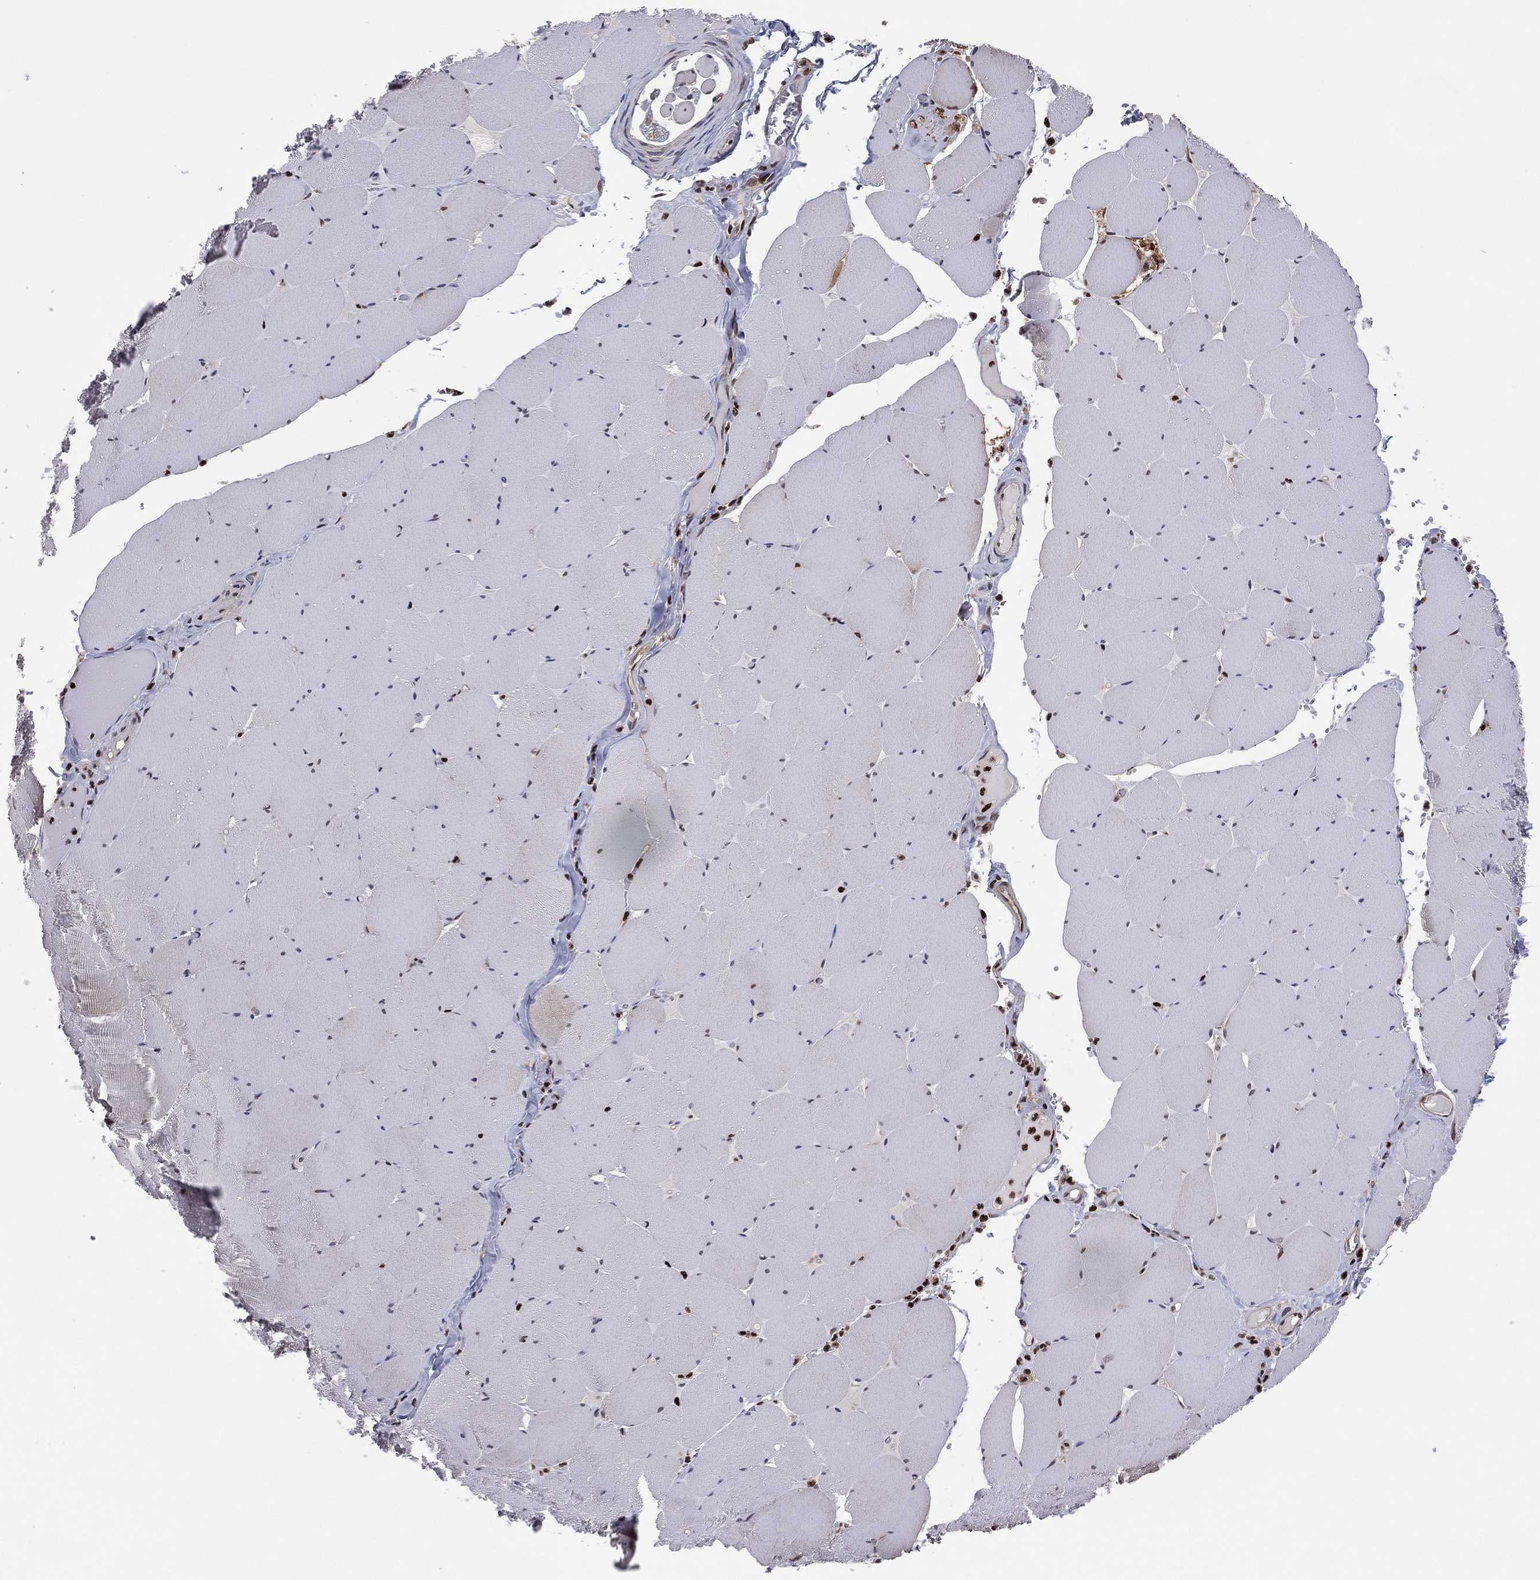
{"staining": {"intensity": "moderate", "quantity": "<25%", "location": "nuclear"}, "tissue": "skeletal muscle", "cell_type": "Myocytes", "image_type": "normal", "snomed": [{"axis": "morphology", "description": "Normal tissue, NOS"}, {"axis": "morphology", "description": "Malignant melanoma, Metastatic site"}, {"axis": "topography", "description": "Skeletal muscle"}], "caption": "Protein staining by immunohistochemistry (IHC) shows moderate nuclear expression in approximately <25% of myocytes in normal skeletal muscle.", "gene": "PSMA1", "patient": {"sex": "male", "age": 50}}